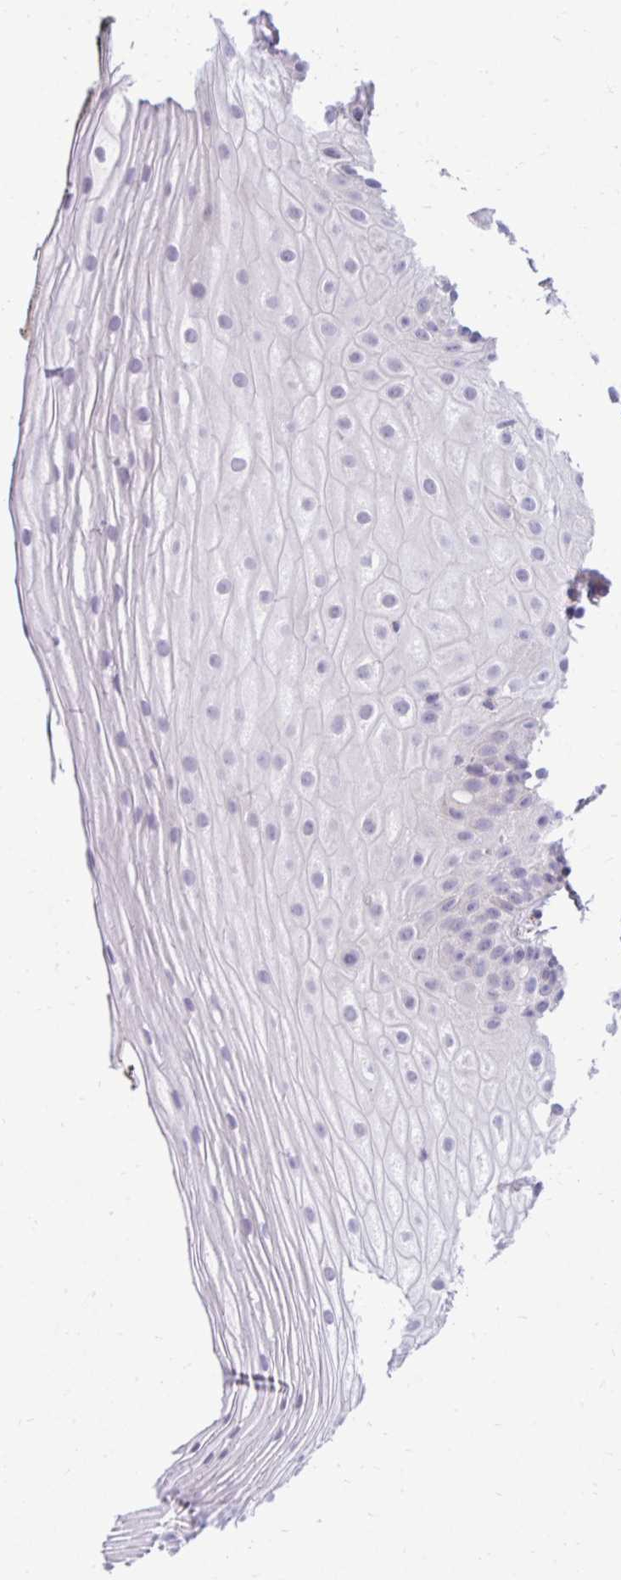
{"staining": {"intensity": "negative", "quantity": "none", "location": "none"}, "tissue": "oral mucosa", "cell_type": "Squamous epithelial cells", "image_type": "normal", "snomed": [{"axis": "morphology", "description": "Normal tissue, NOS"}, {"axis": "topography", "description": "Oral tissue"}], "caption": "Immunohistochemistry (IHC) image of benign oral mucosa: oral mucosa stained with DAB displays no significant protein staining in squamous epithelial cells.", "gene": "ZSCAN25", "patient": {"sex": "male", "age": 75}}